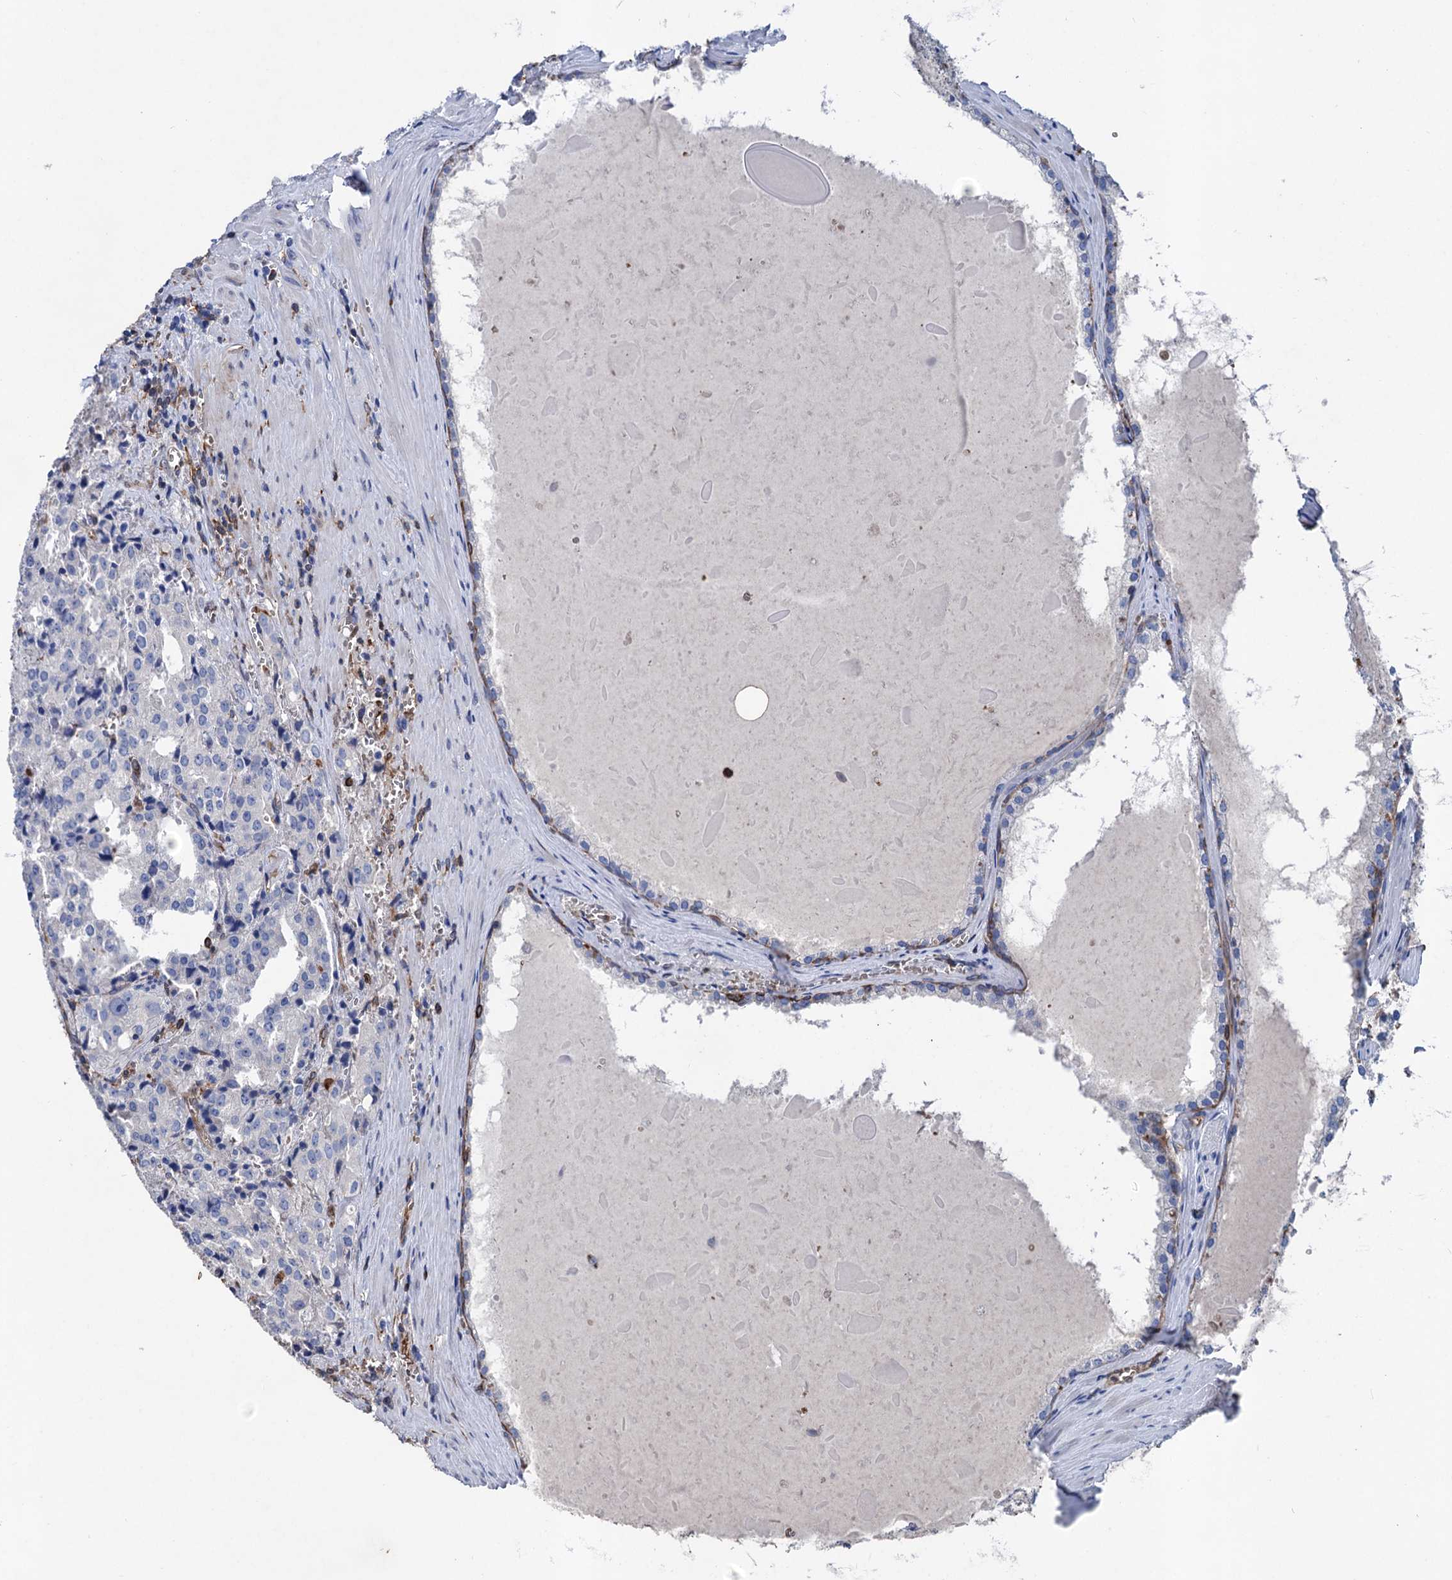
{"staining": {"intensity": "negative", "quantity": "none", "location": "none"}, "tissue": "prostate cancer", "cell_type": "Tumor cells", "image_type": "cancer", "snomed": [{"axis": "morphology", "description": "Adenocarcinoma, High grade"}, {"axis": "topography", "description": "Prostate"}], "caption": "The photomicrograph demonstrates no staining of tumor cells in prostate cancer (adenocarcinoma (high-grade)).", "gene": "STING1", "patient": {"sex": "male", "age": 68}}